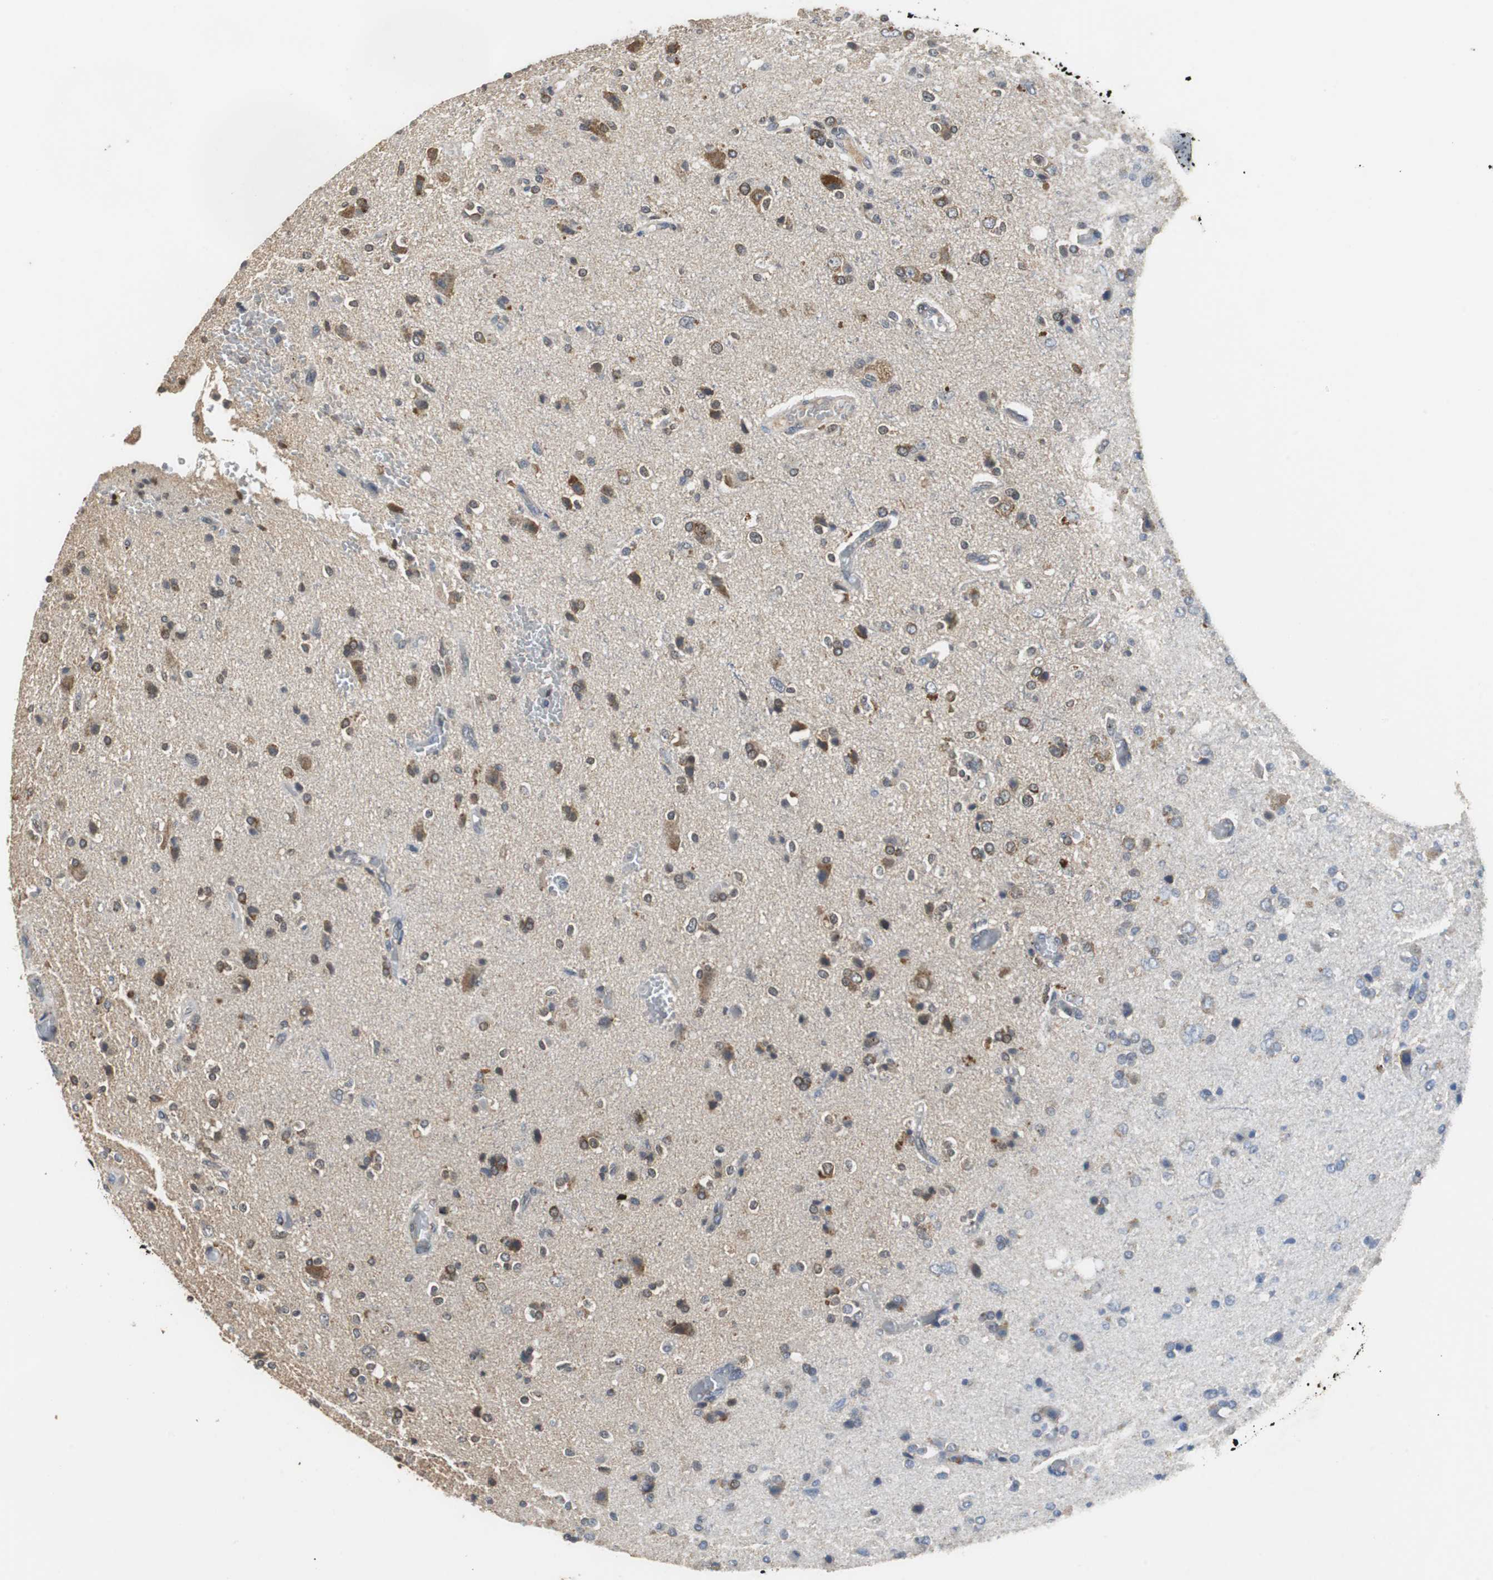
{"staining": {"intensity": "moderate", "quantity": "25%-75%", "location": "cytoplasmic/membranous"}, "tissue": "glioma", "cell_type": "Tumor cells", "image_type": "cancer", "snomed": [{"axis": "morphology", "description": "Glioma, malignant, High grade"}, {"axis": "topography", "description": "Brain"}], "caption": "The immunohistochemical stain labels moderate cytoplasmic/membranous staining in tumor cells of malignant glioma (high-grade) tissue.", "gene": "VBP1", "patient": {"sex": "male", "age": 47}}